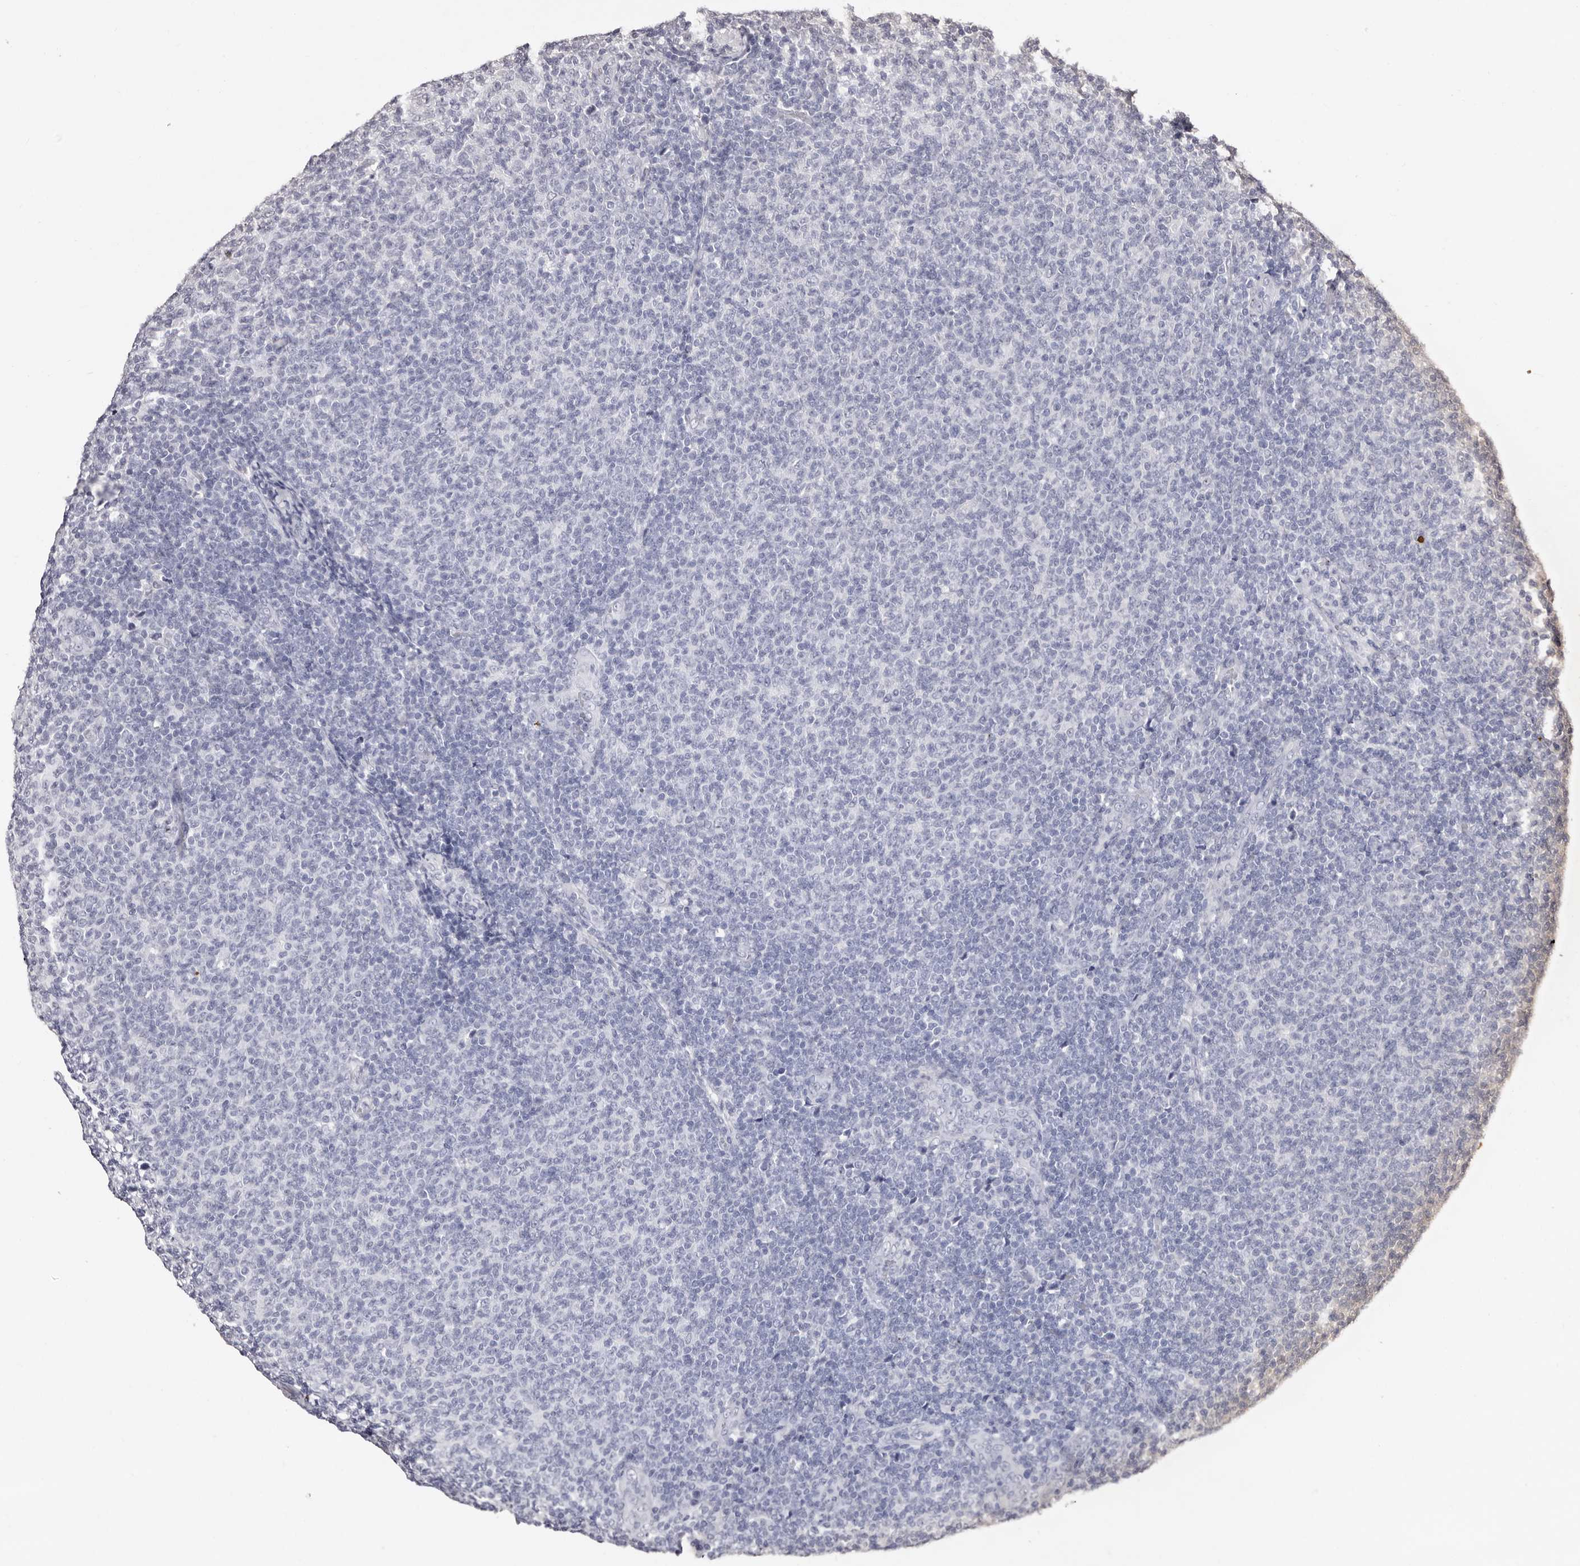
{"staining": {"intensity": "negative", "quantity": "none", "location": "none"}, "tissue": "lymphoma", "cell_type": "Tumor cells", "image_type": "cancer", "snomed": [{"axis": "morphology", "description": "Malignant lymphoma, non-Hodgkin's type, Low grade"}, {"axis": "topography", "description": "Lymph node"}], "caption": "Immunohistochemistry (IHC) histopathology image of neoplastic tissue: lymphoma stained with DAB demonstrates no significant protein expression in tumor cells. (Stains: DAB (3,3'-diaminobenzidine) immunohistochemistry (IHC) with hematoxylin counter stain, Microscopy: brightfield microscopy at high magnification).", "gene": "ERBB4", "patient": {"sex": "male", "age": 66}}